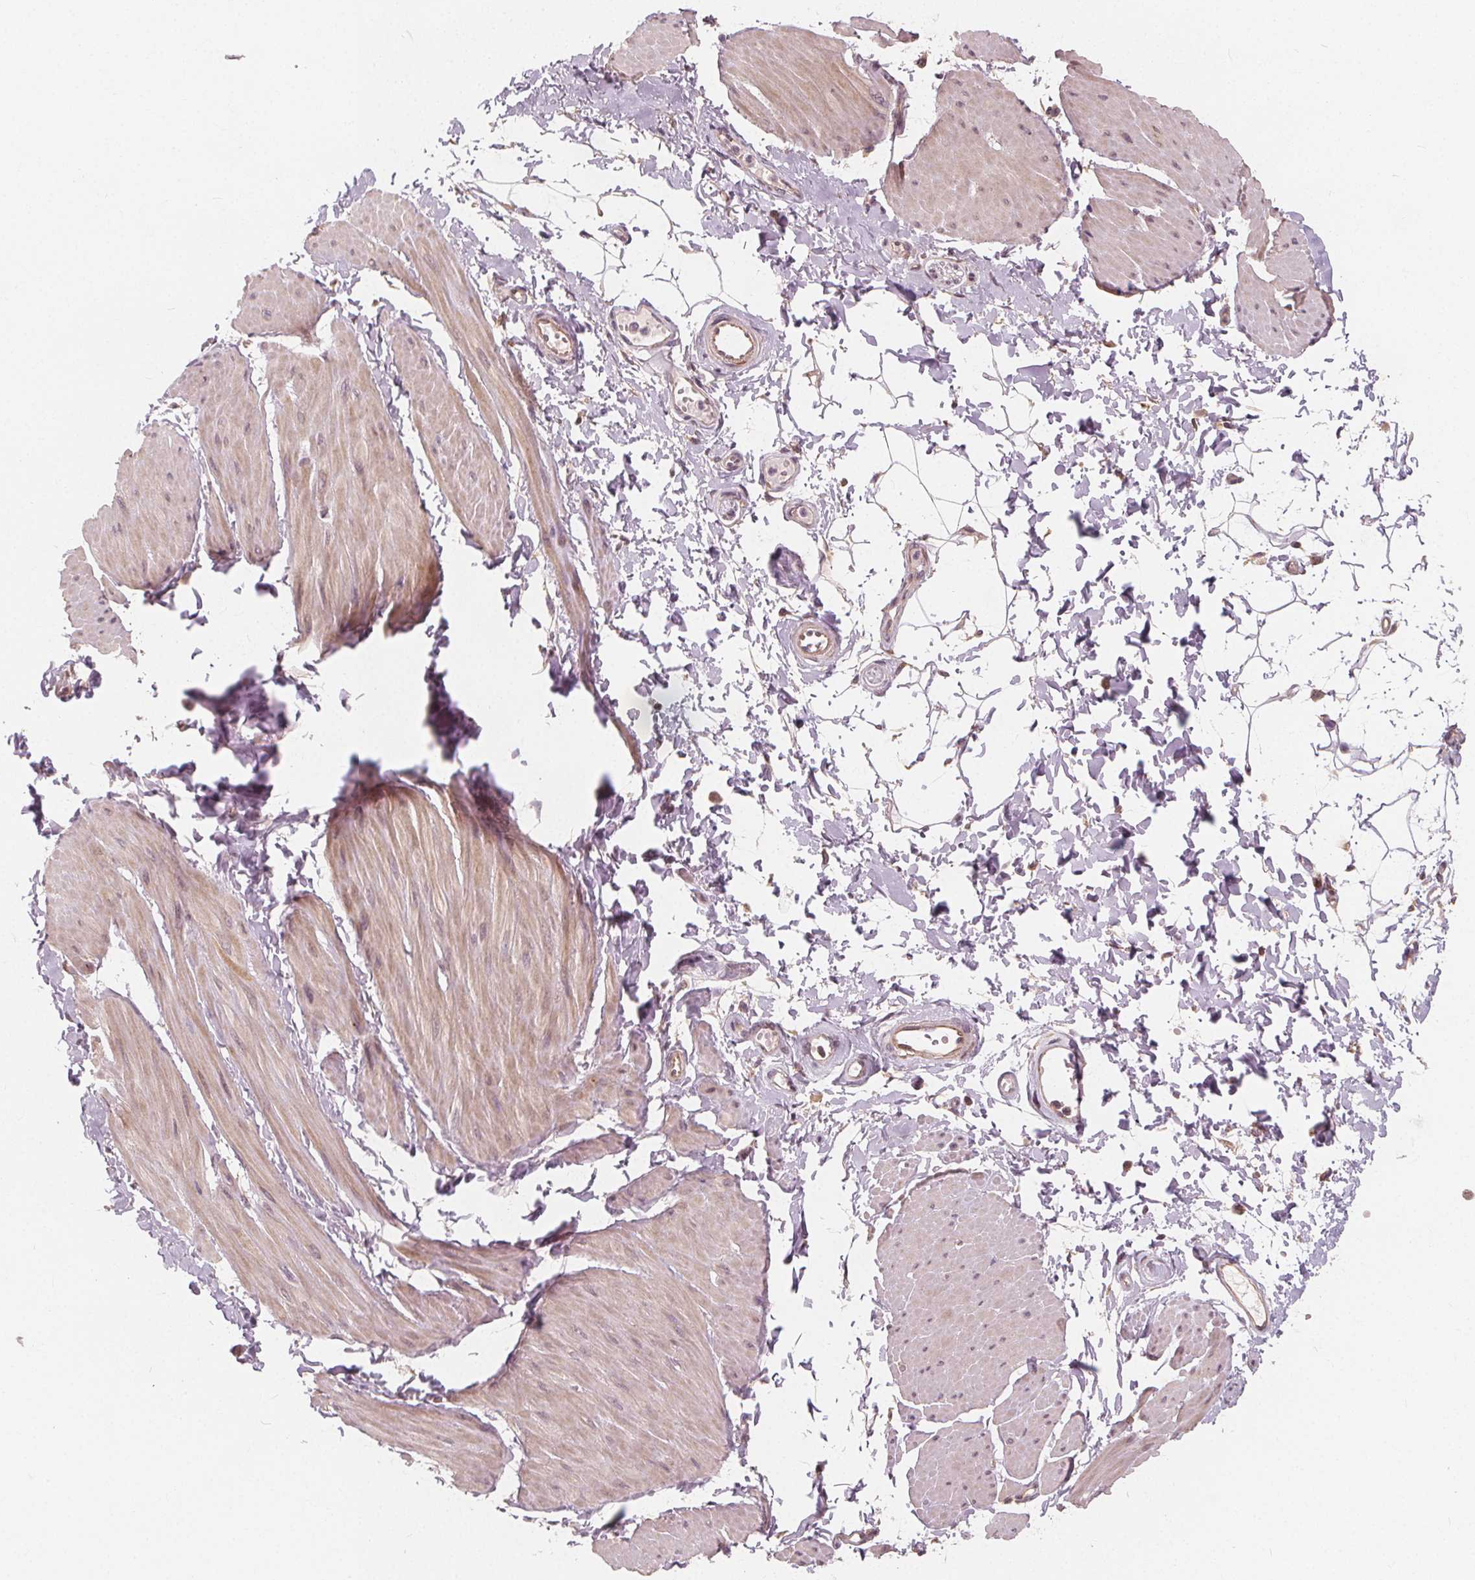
{"staining": {"intensity": "negative", "quantity": "none", "location": "none"}, "tissue": "adipose tissue", "cell_type": "Adipocytes", "image_type": "normal", "snomed": [{"axis": "morphology", "description": "Normal tissue, NOS"}, {"axis": "topography", "description": "Smooth muscle"}, {"axis": "topography", "description": "Peripheral nerve tissue"}], "caption": "This micrograph is of benign adipose tissue stained with immunohistochemistry to label a protein in brown with the nuclei are counter-stained blue. There is no staining in adipocytes.", "gene": "SNX12", "patient": {"sex": "male", "age": 58}}